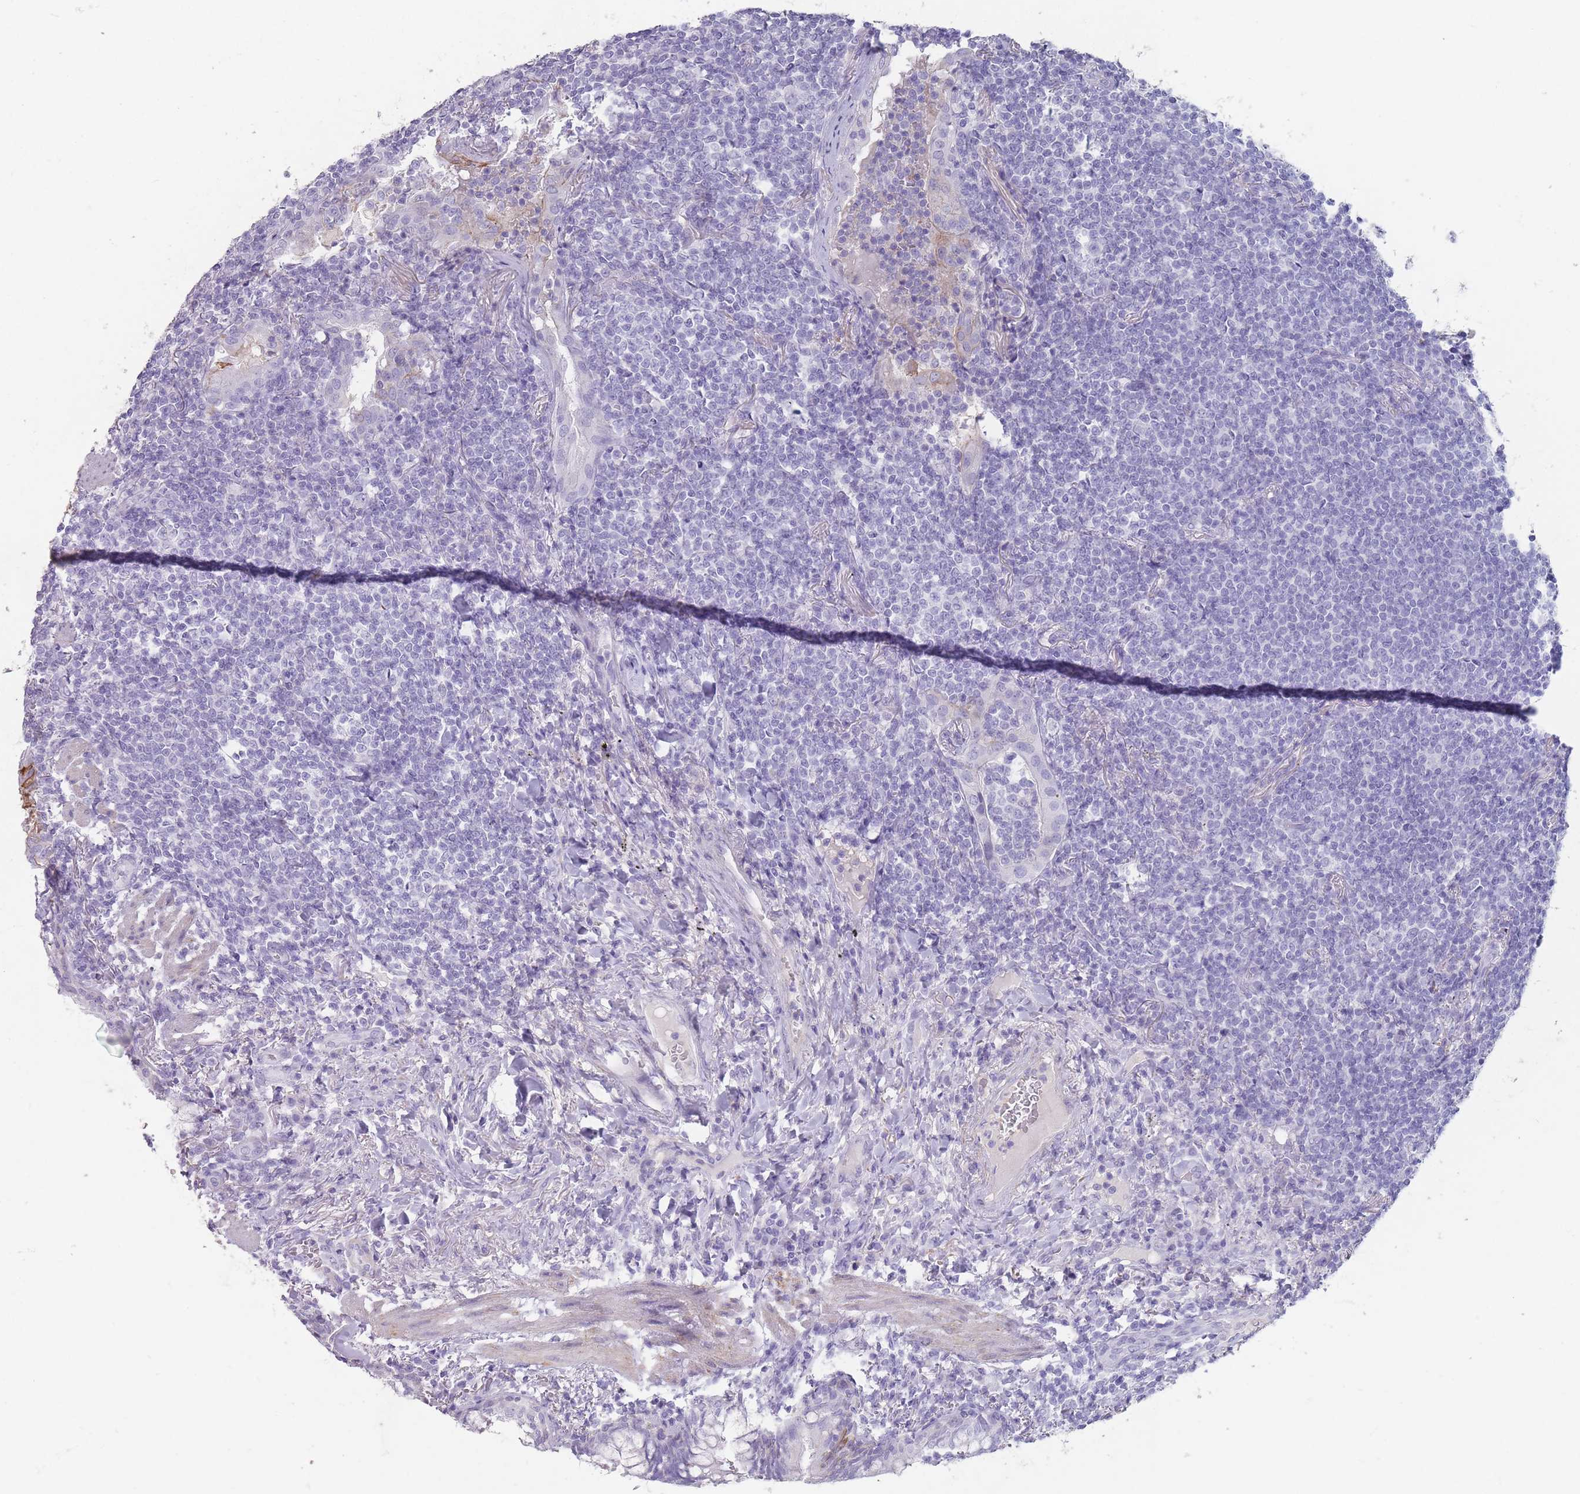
{"staining": {"intensity": "negative", "quantity": "none", "location": "none"}, "tissue": "lymphoma", "cell_type": "Tumor cells", "image_type": "cancer", "snomed": [{"axis": "morphology", "description": "Malignant lymphoma, non-Hodgkin's type, Low grade"}, {"axis": "topography", "description": "Lung"}], "caption": "A high-resolution histopathology image shows immunohistochemistry (IHC) staining of malignant lymphoma, non-Hodgkin's type (low-grade), which exhibits no significant positivity in tumor cells. (Stains: DAB (3,3'-diaminobenzidine) immunohistochemistry with hematoxylin counter stain, Microscopy: brightfield microscopy at high magnification).", "gene": "RHBG", "patient": {"sex": "female", "age": 71}}